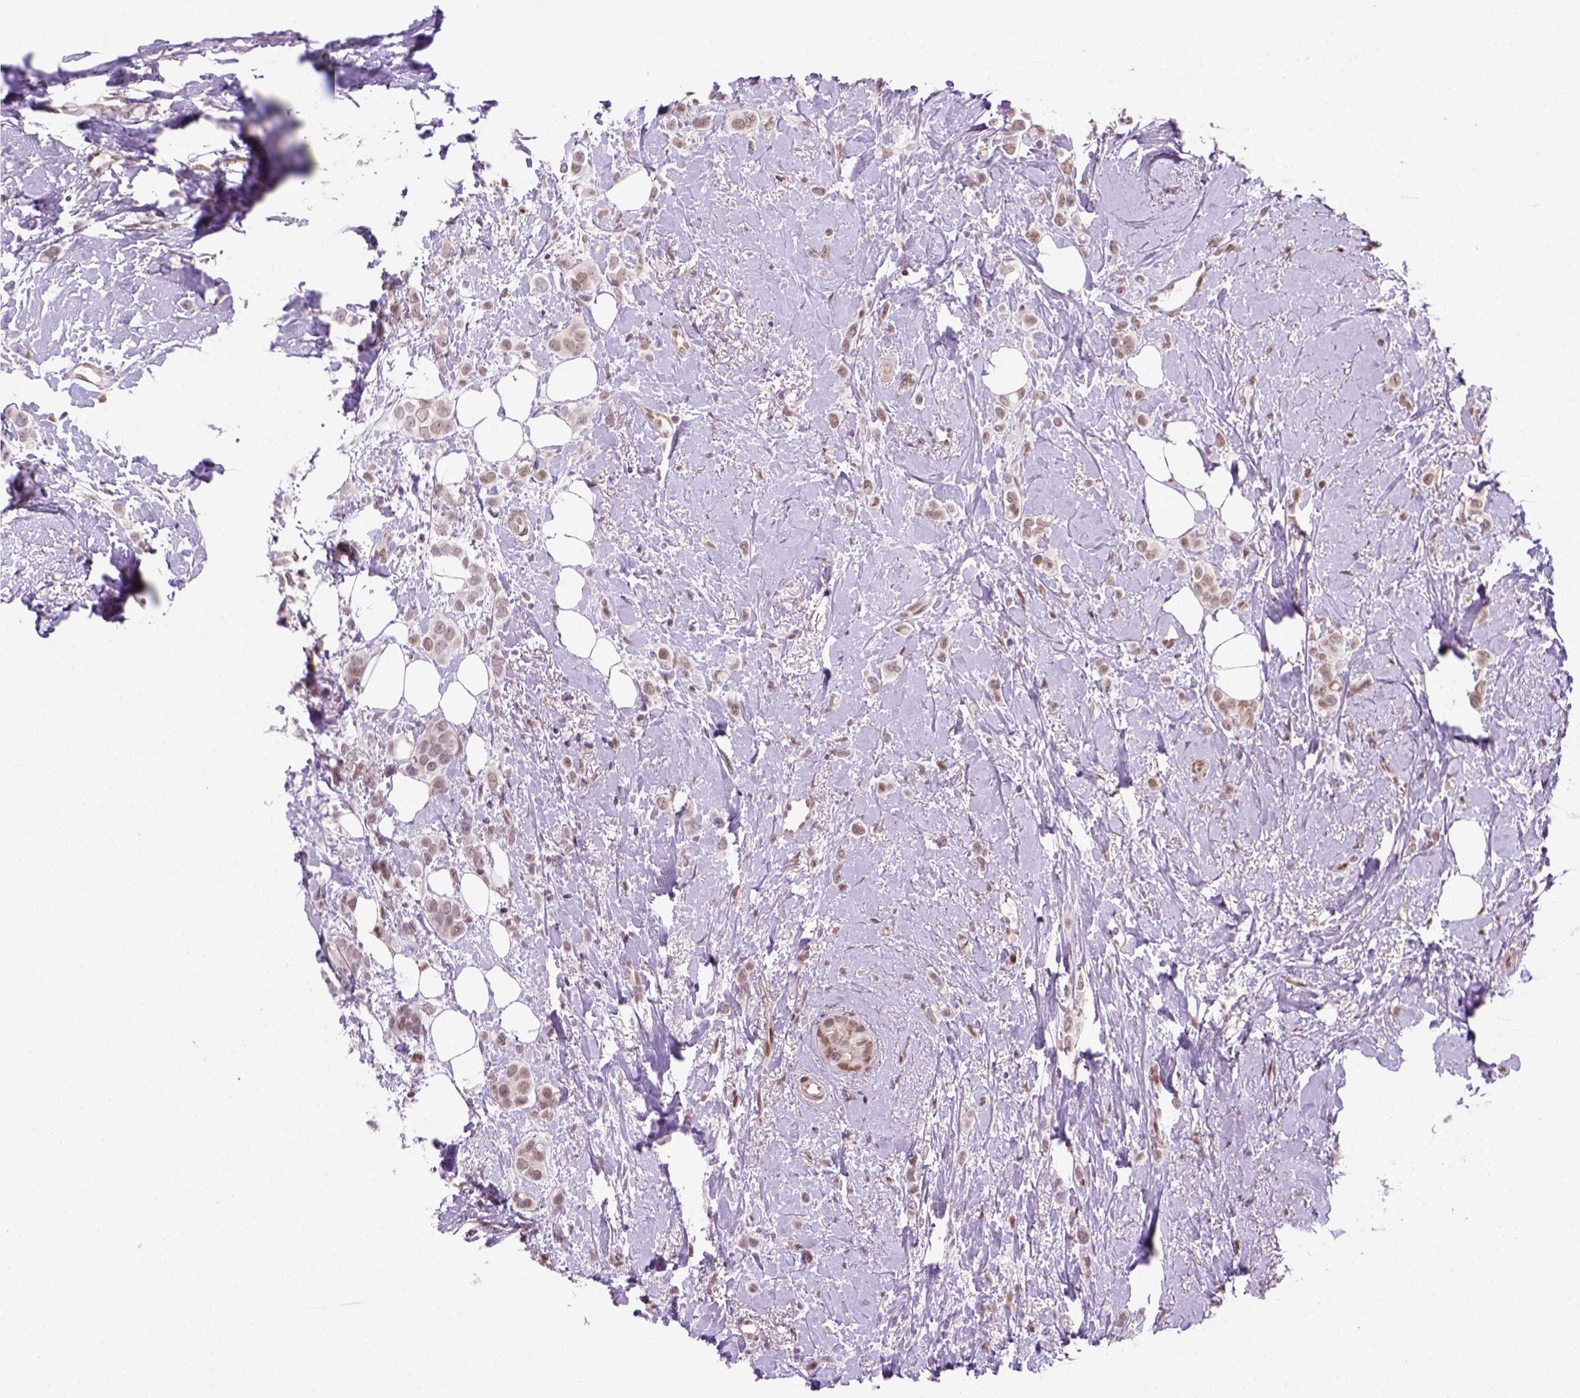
{"staining": {"intensity": "weak", "quantity": "25%-75%", "location": "nuclear"}, "tissue": "breast cancer", "cell_type": "Tumor cells", "image_type": "cancer", "snomed": [{"axis": "morphology", "description": "Lobular carcinoma"}, {"axis": "topography", "description": "Breast"}], "caption": "Human breast cancer (lobular carcinoma) stained with a protein marker shows weak staining in tumor cells.", "gene": "MGMT", "patient": {"sex": "female", "age": 66}}